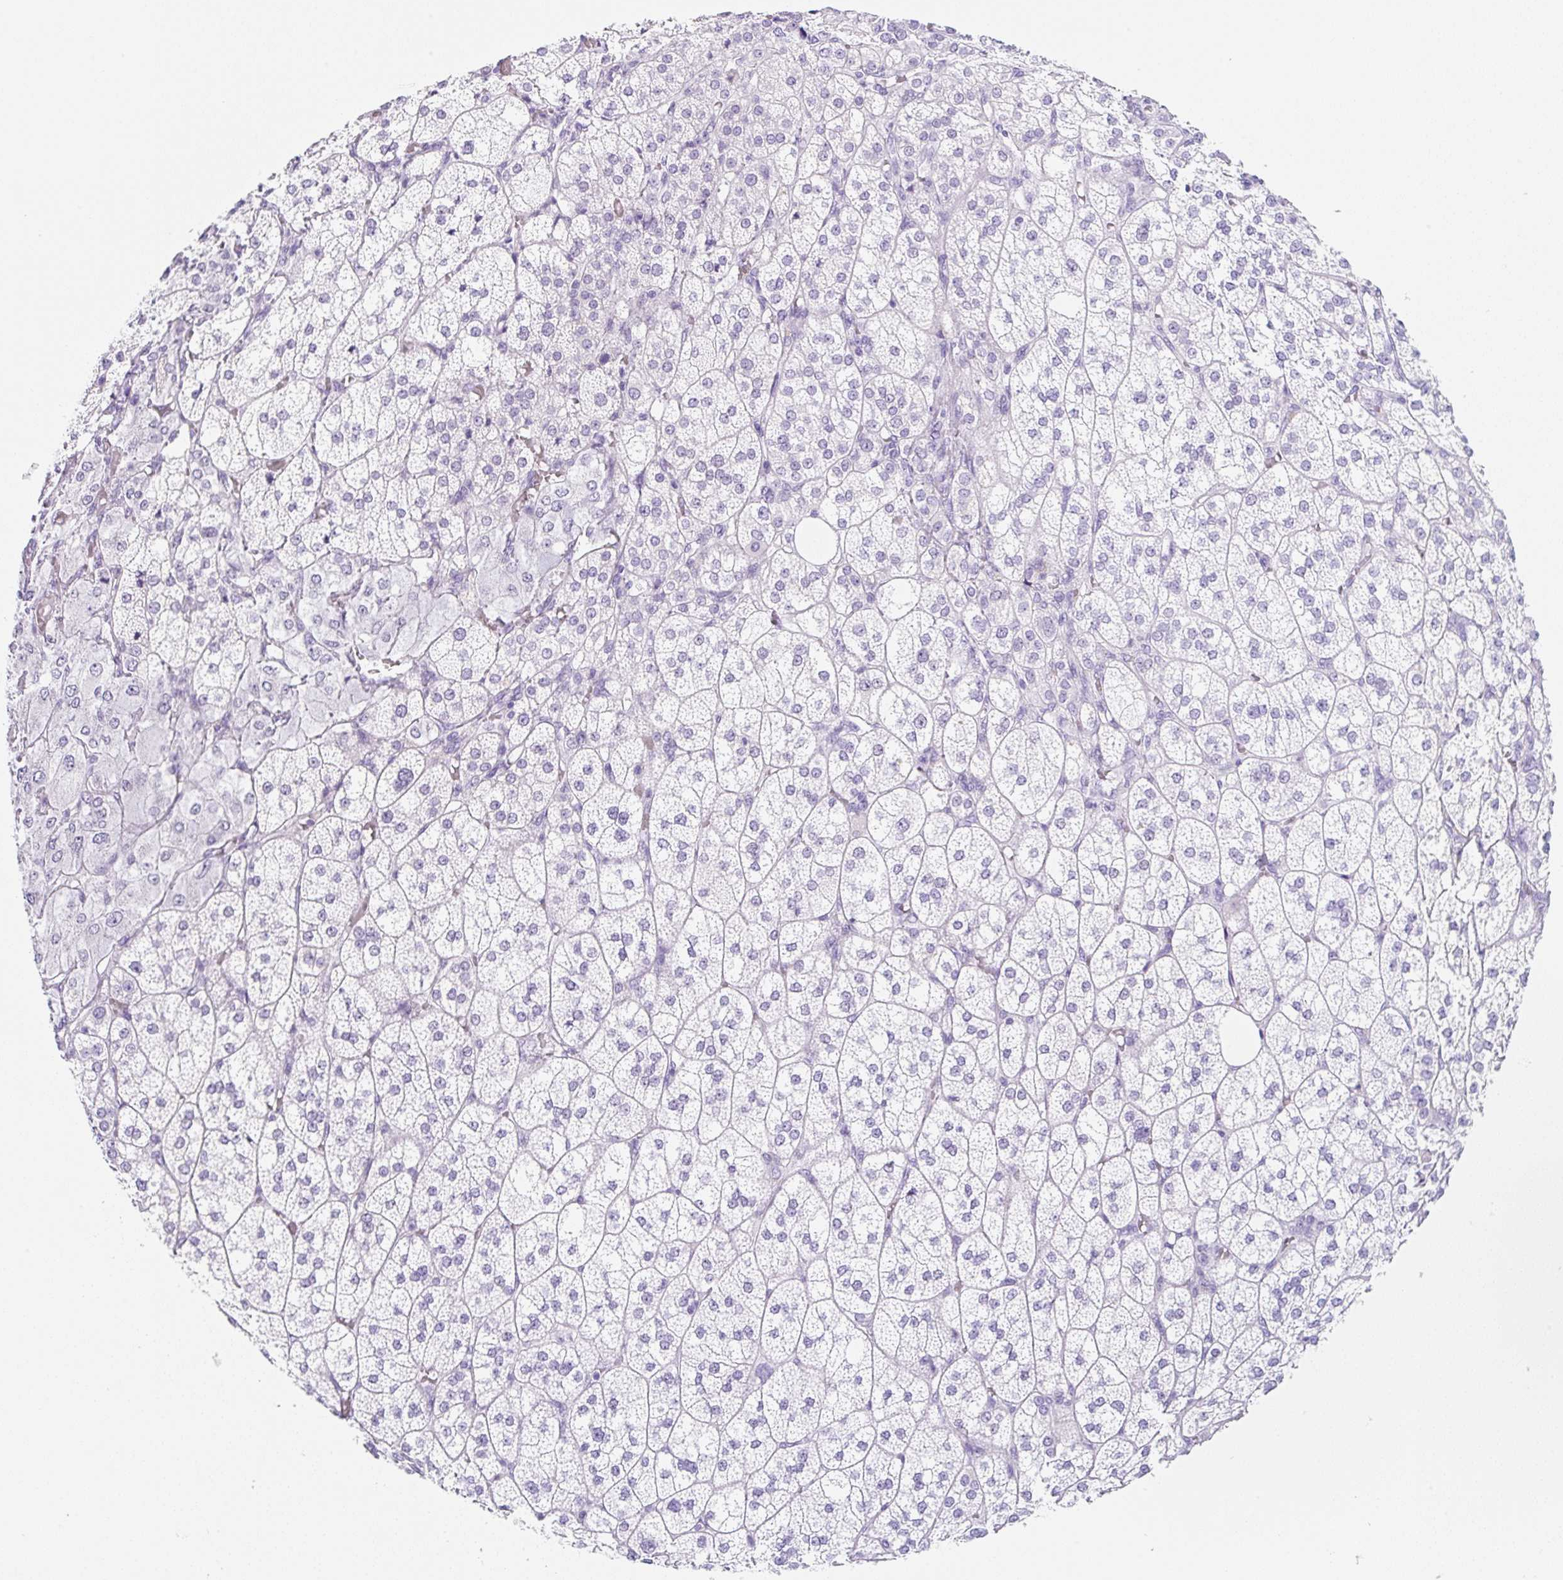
{"staining": {"intensity": "negative", "quantity": "none", "location": "none"}, "tissue": "adrenal gland", "cell_type": "Glandular cells", "image_type": "normal", "snomed": [{"axis": "morphology", "description": "Normal tissue, NOS"}, {"axis": "topography", "description": "Adrenal gland"}], "caption": "Immunohistochemical staining of normal adrenal gland exhibits no significant positivity in glandular cells. The staining was performed using DAB to visualize the protein expression in brown, while the nuclei were stained in blue with hematoxylin (Magnification: 20x).", "gene": "CLDND2", "patient": {"sex": "female", "age": 60}}